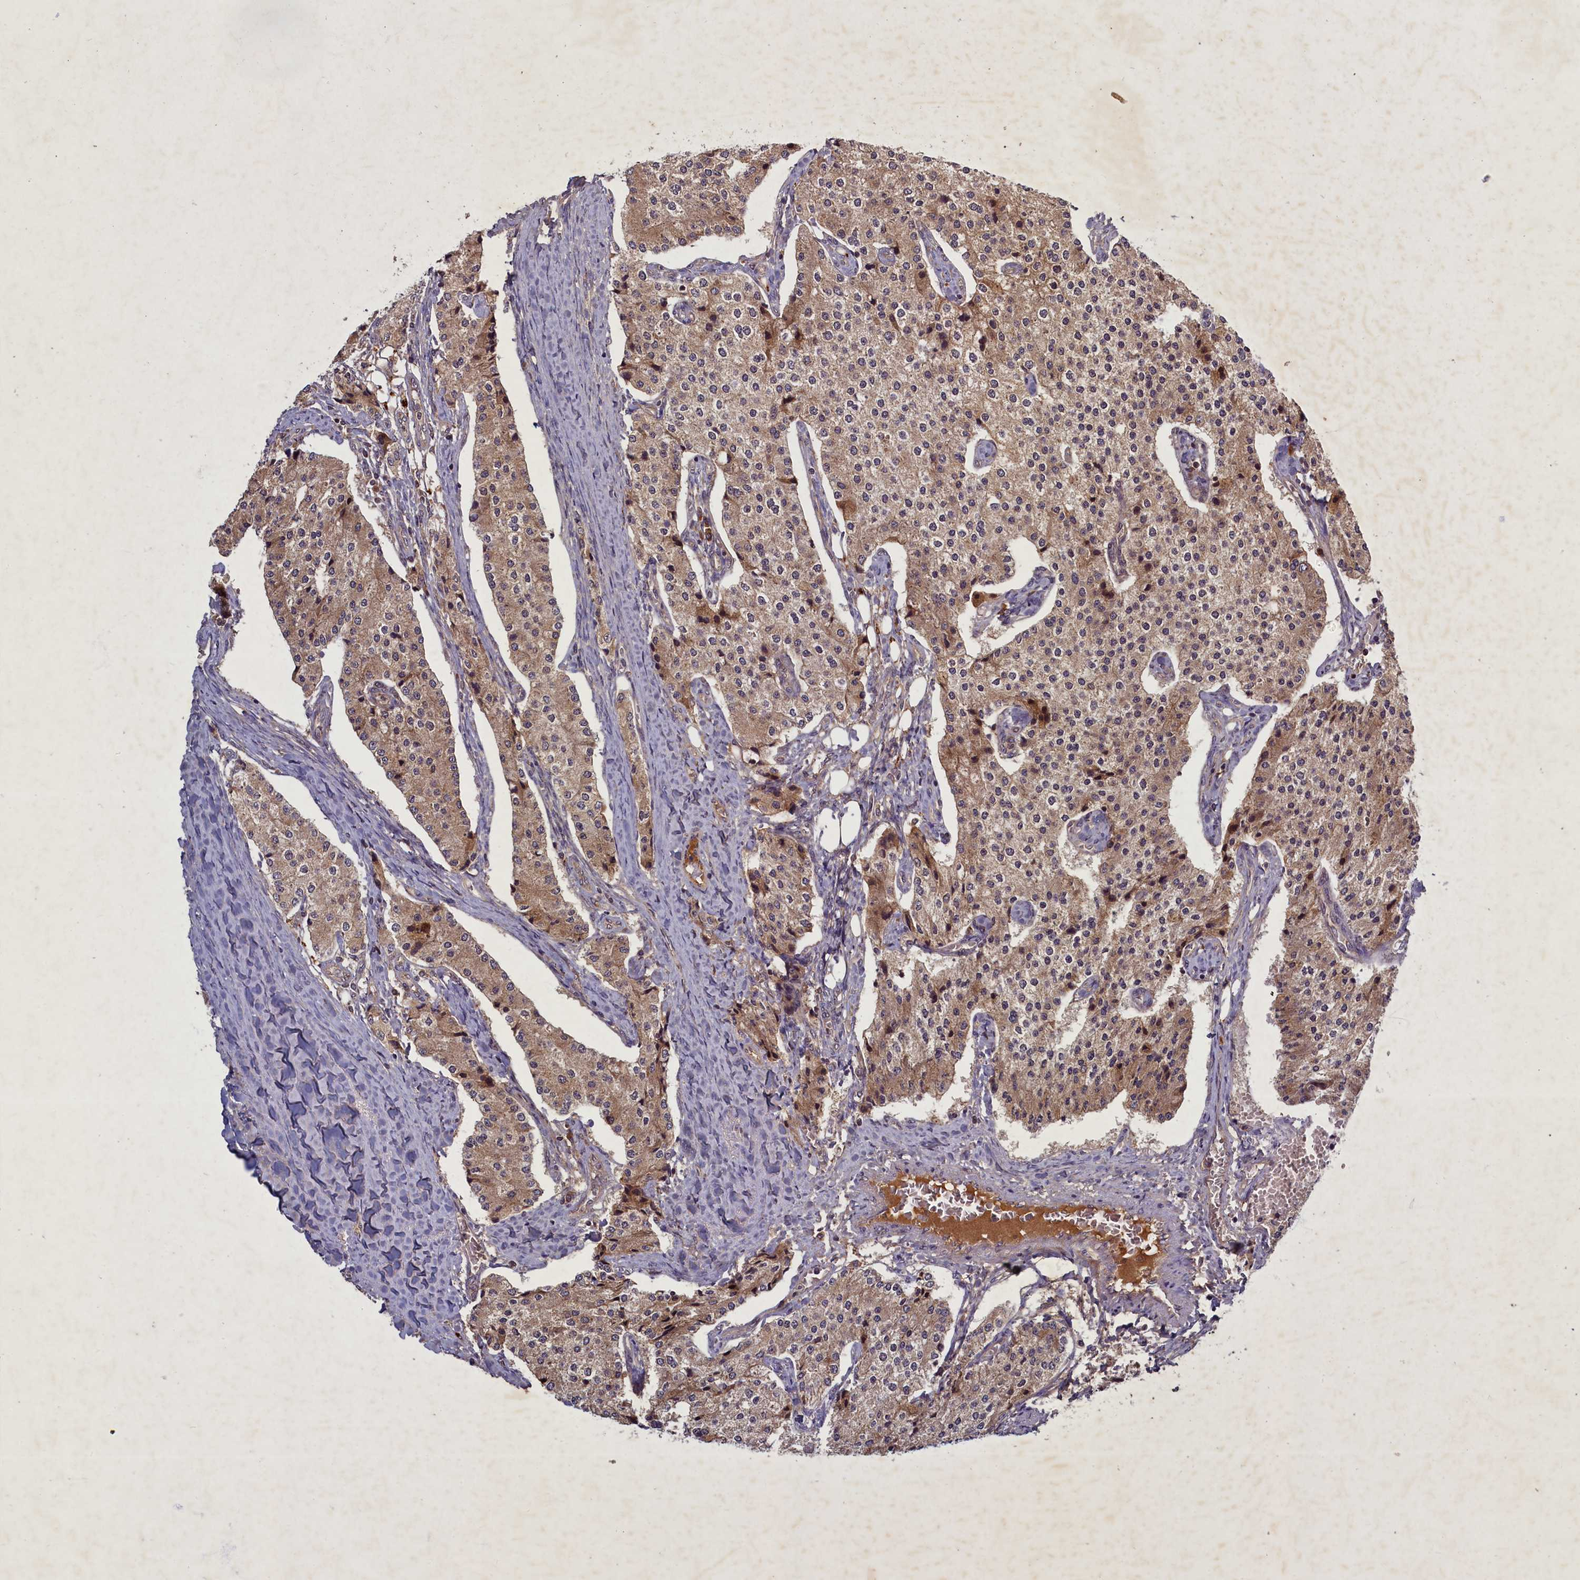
{"staining": {"intensity": "moderate", "quantity": ">75%", "location": "cytoplasmic/membranous"}, "tissue": "carcinoid", "cell_type": "Tumor cells", "image_type": "cancer", "snomed": [{"axis": "morphology", "description": "Carcinoid, malignant, NOS"}, {"axis": "topography", "description": "Colon"}], "caption": "An immunohistochemistry image of neoplastic tissue is shown. Protein staining in brown highlights moderate cytoplasmic/membranous positivity in carcinoid within tumor cells.", "gene": "BICD1", "patient": {"sex": "female", "age": 52}}